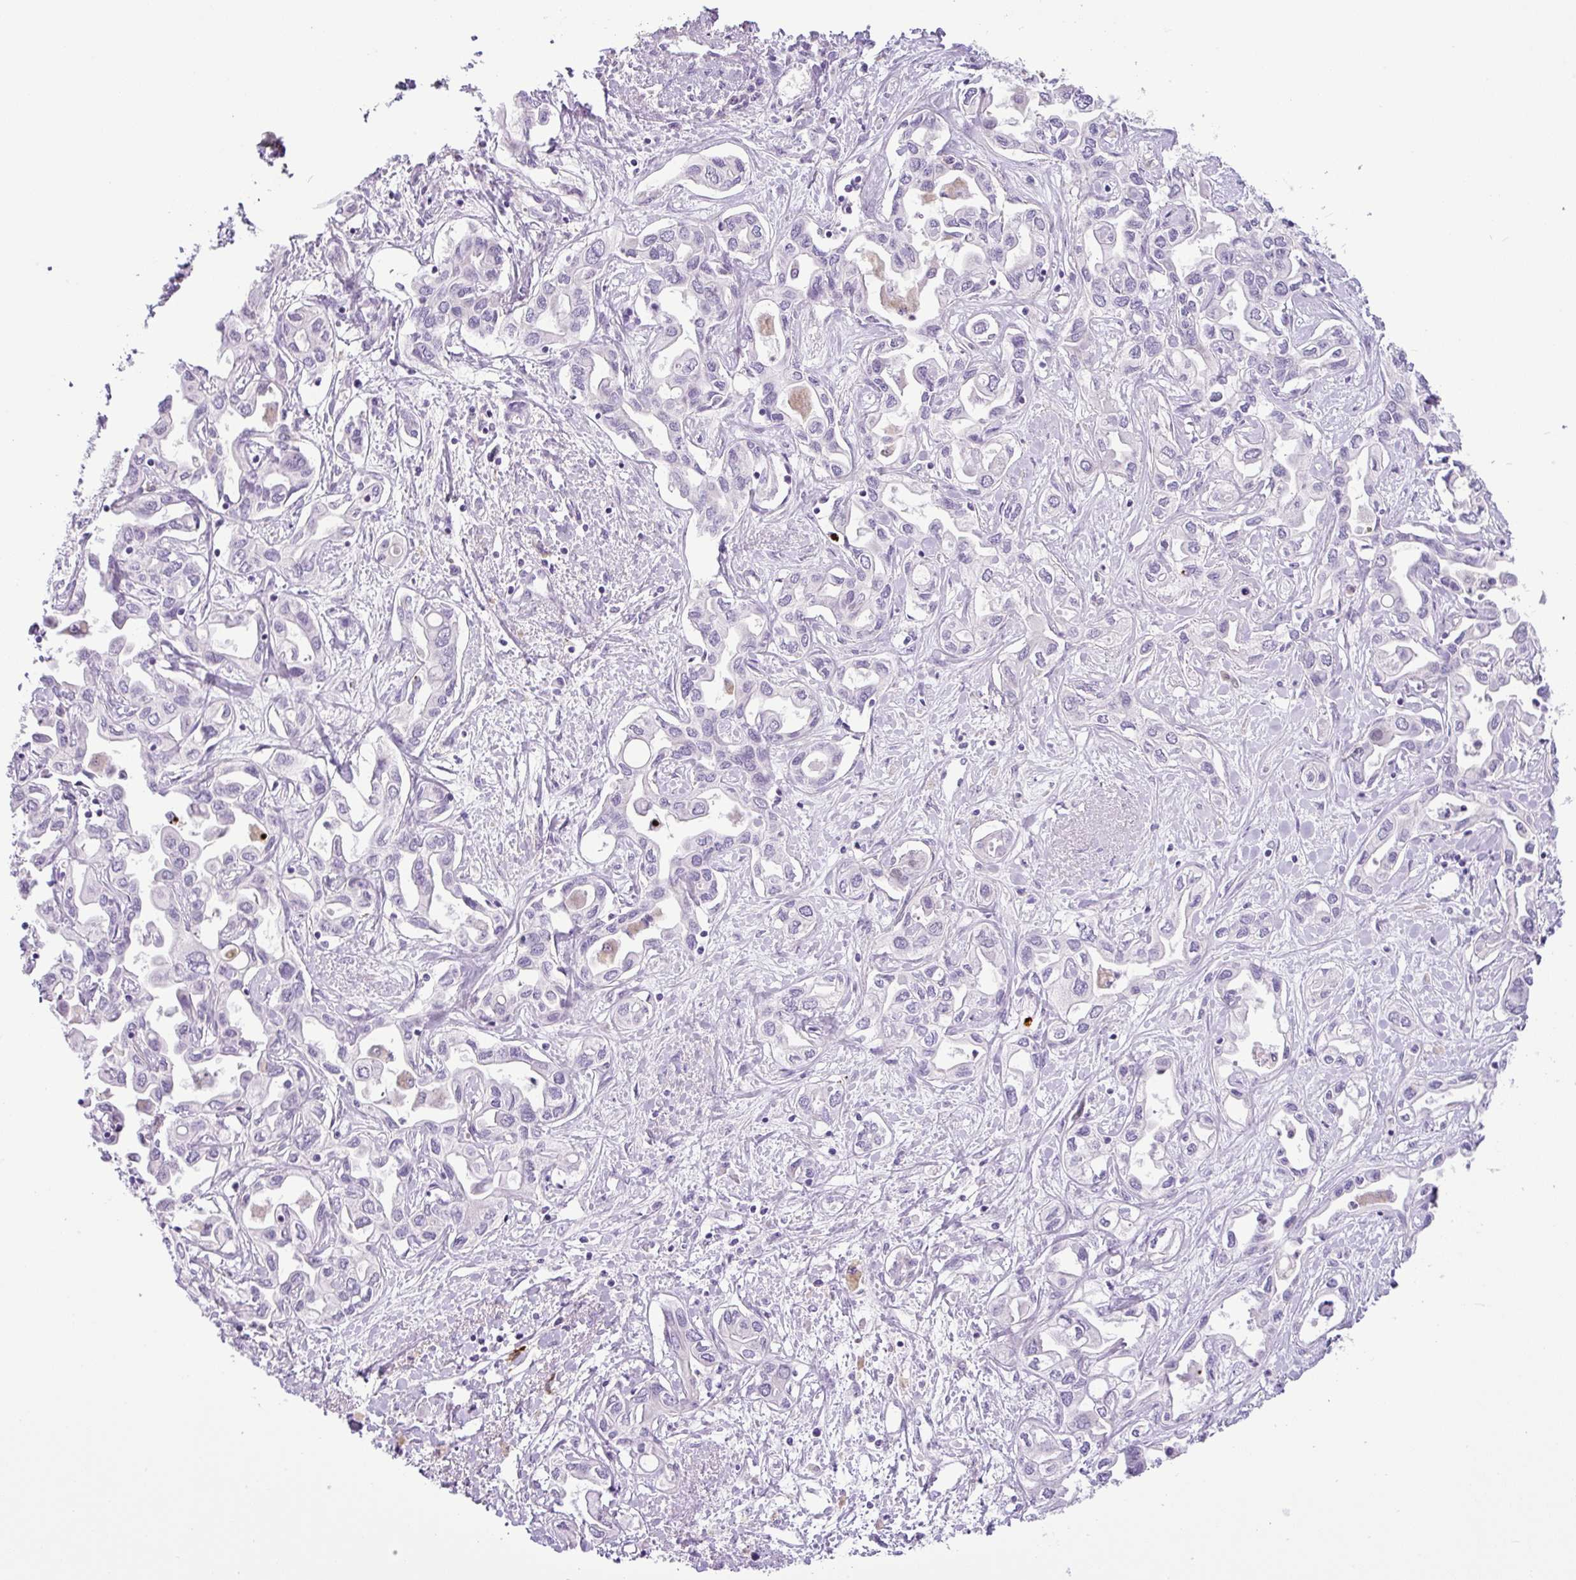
{"staining": {"intensity": "negative", "quantity": "none", "location": "none"}, "tissue": "liver cancer", "cell_type": "Tumor cells", "image_type": "cancer", "snomed": [{"axis": "morphology", "description": "Cholangiocarcinoma"}, {"axis": "topography", "description": "Liver"}], "caption": "This is an IHC image of human liver cancer. There is no staining in tumor cells.", "gene": "HMCN2", "patient": {"sex": "female", "age": 64}}